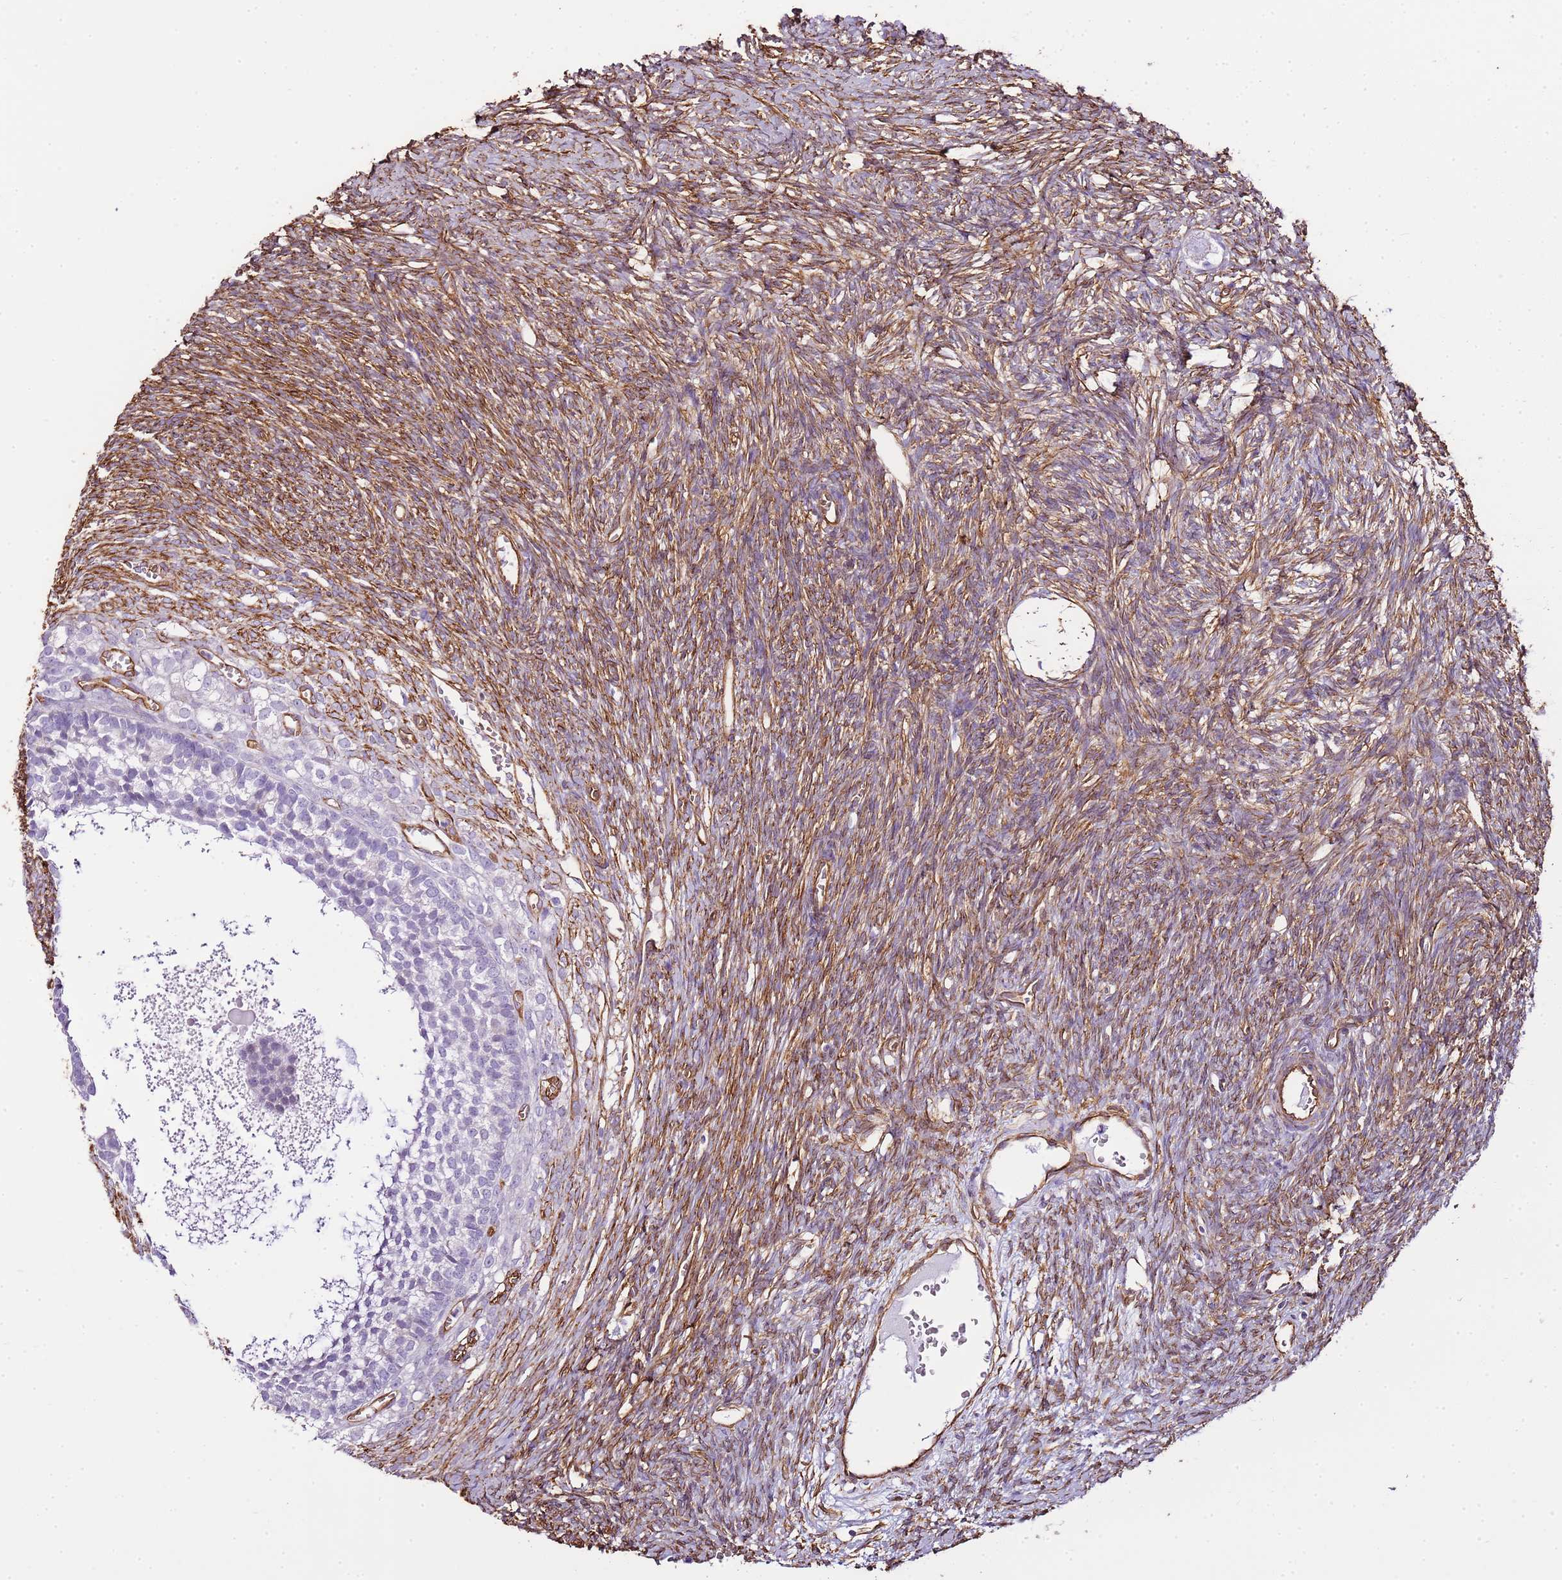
{"staining": {"intensity": "moderate", "quantity": "25%-75%", "location": "cytoplasmic/membranous"}, "tissue": "ovary", "cell_type": "Ovarian stroma cells", "image_type": "normal", "snomed": [{"axis": "morphology", "description": "Normal tissue, NOS"}, {"axis": "morphology", "description": "Developmental malformation"}, {"axis": "topography", "description": "Ovary"}], "caption": "The image demonstrates immunohistochemical staining of normal ovary. There is moderate cytoplasmic/membranous staining is present in about 25%-75% of ovarian stroma cells.", "gene": "CTDSPL", "patient": {"sex": "female", "age": 39}}